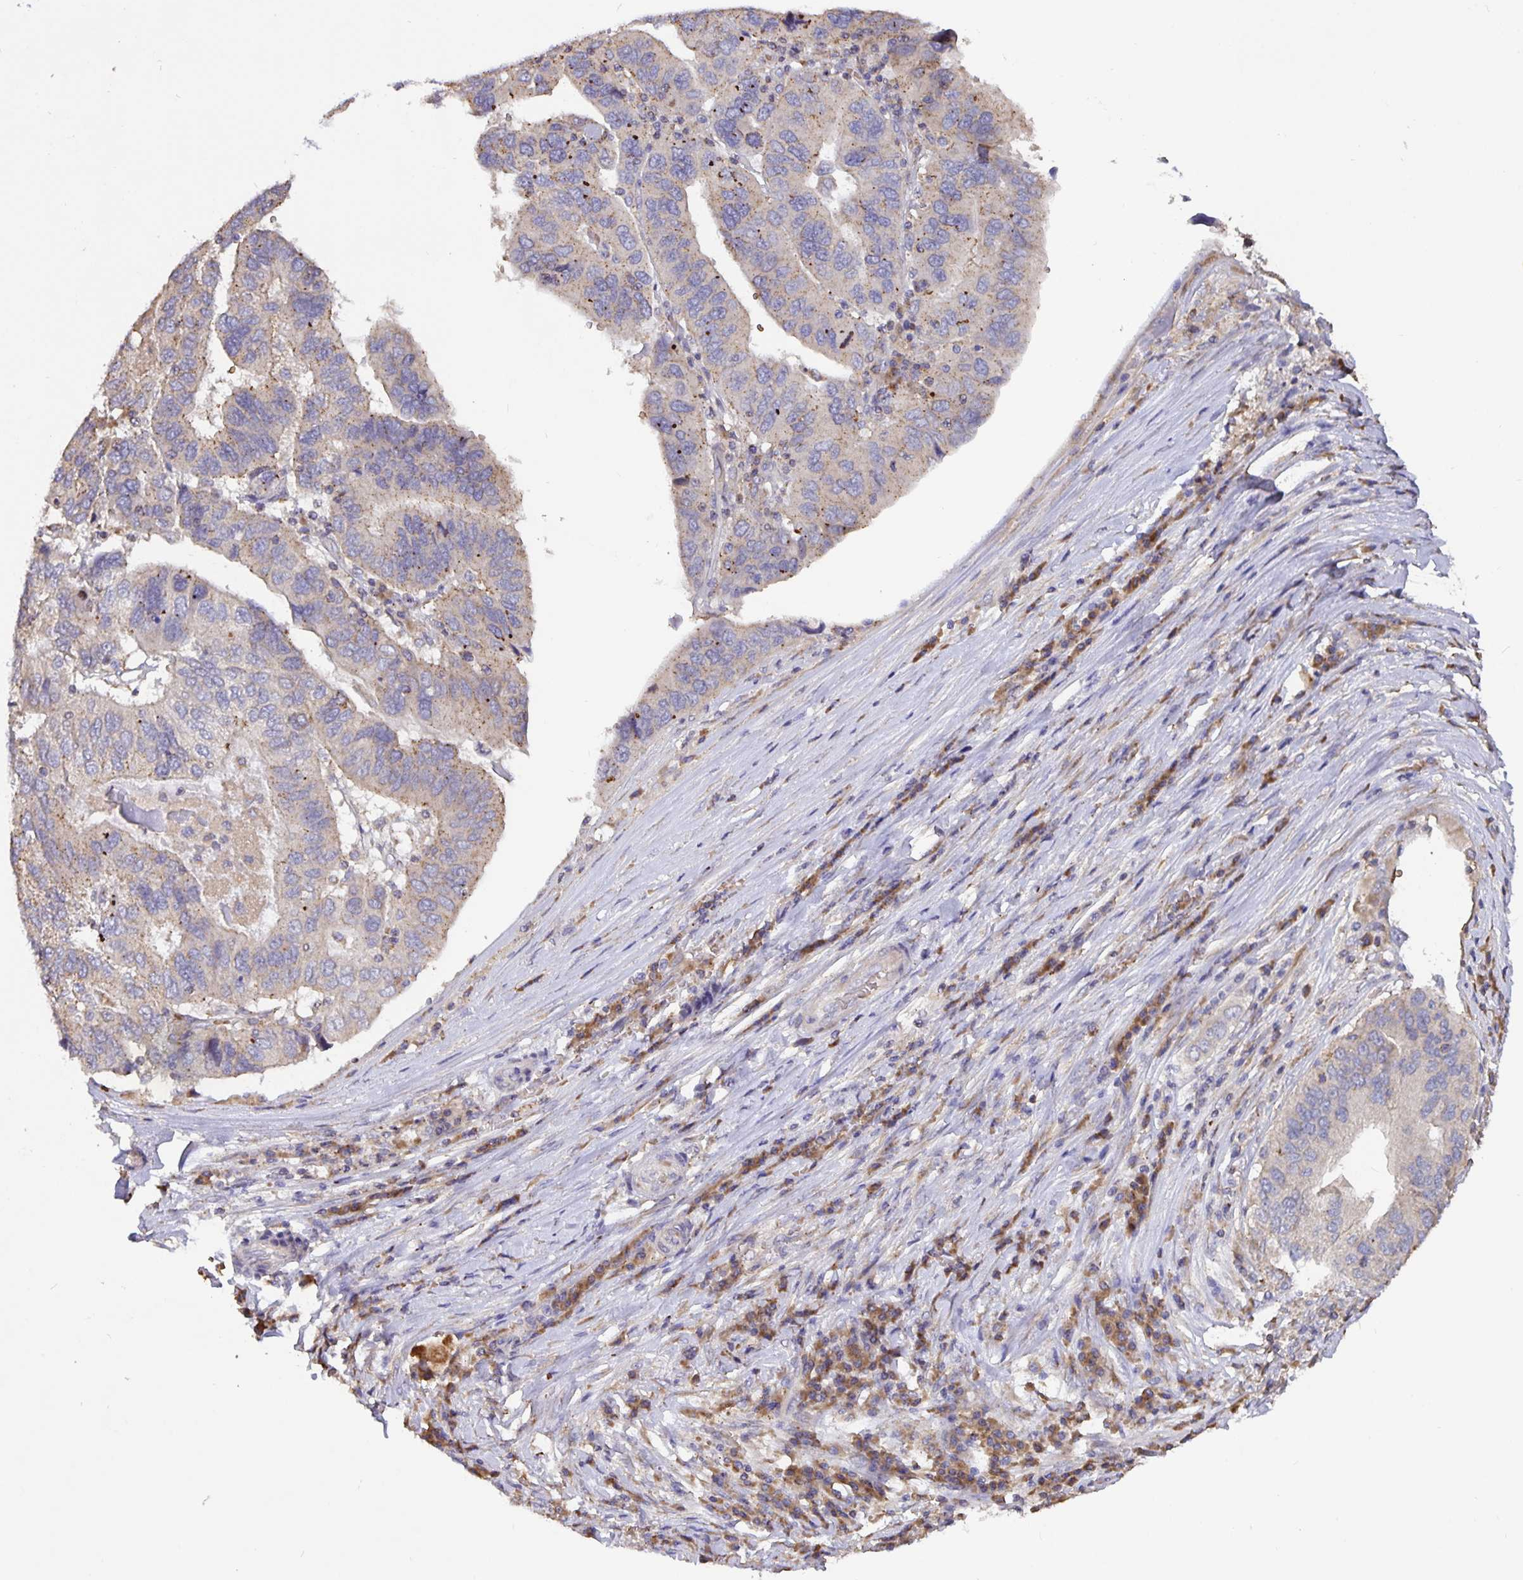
{"staining": {"intensity": "moderate", "quantity": "<25%", "location": "cytoplasmic/membranous"}, "tissue": "ovarian cancer", "cell_type": "Tumor cells", "image_type": "cancer", "snomed": [{"axis": "morphology", "description": "Cystadenocarcinoma, serous, NOS"}, {"axis": "topography", "description": "Ovary"}], "caption": "The immunohistochemical stain highlights moderate cytoplasmic/membranous positivity in tumor cells of ovarian cancer tissue.", "gene": "TMEM71", "patient": {"sex": "female", "age": 79}}